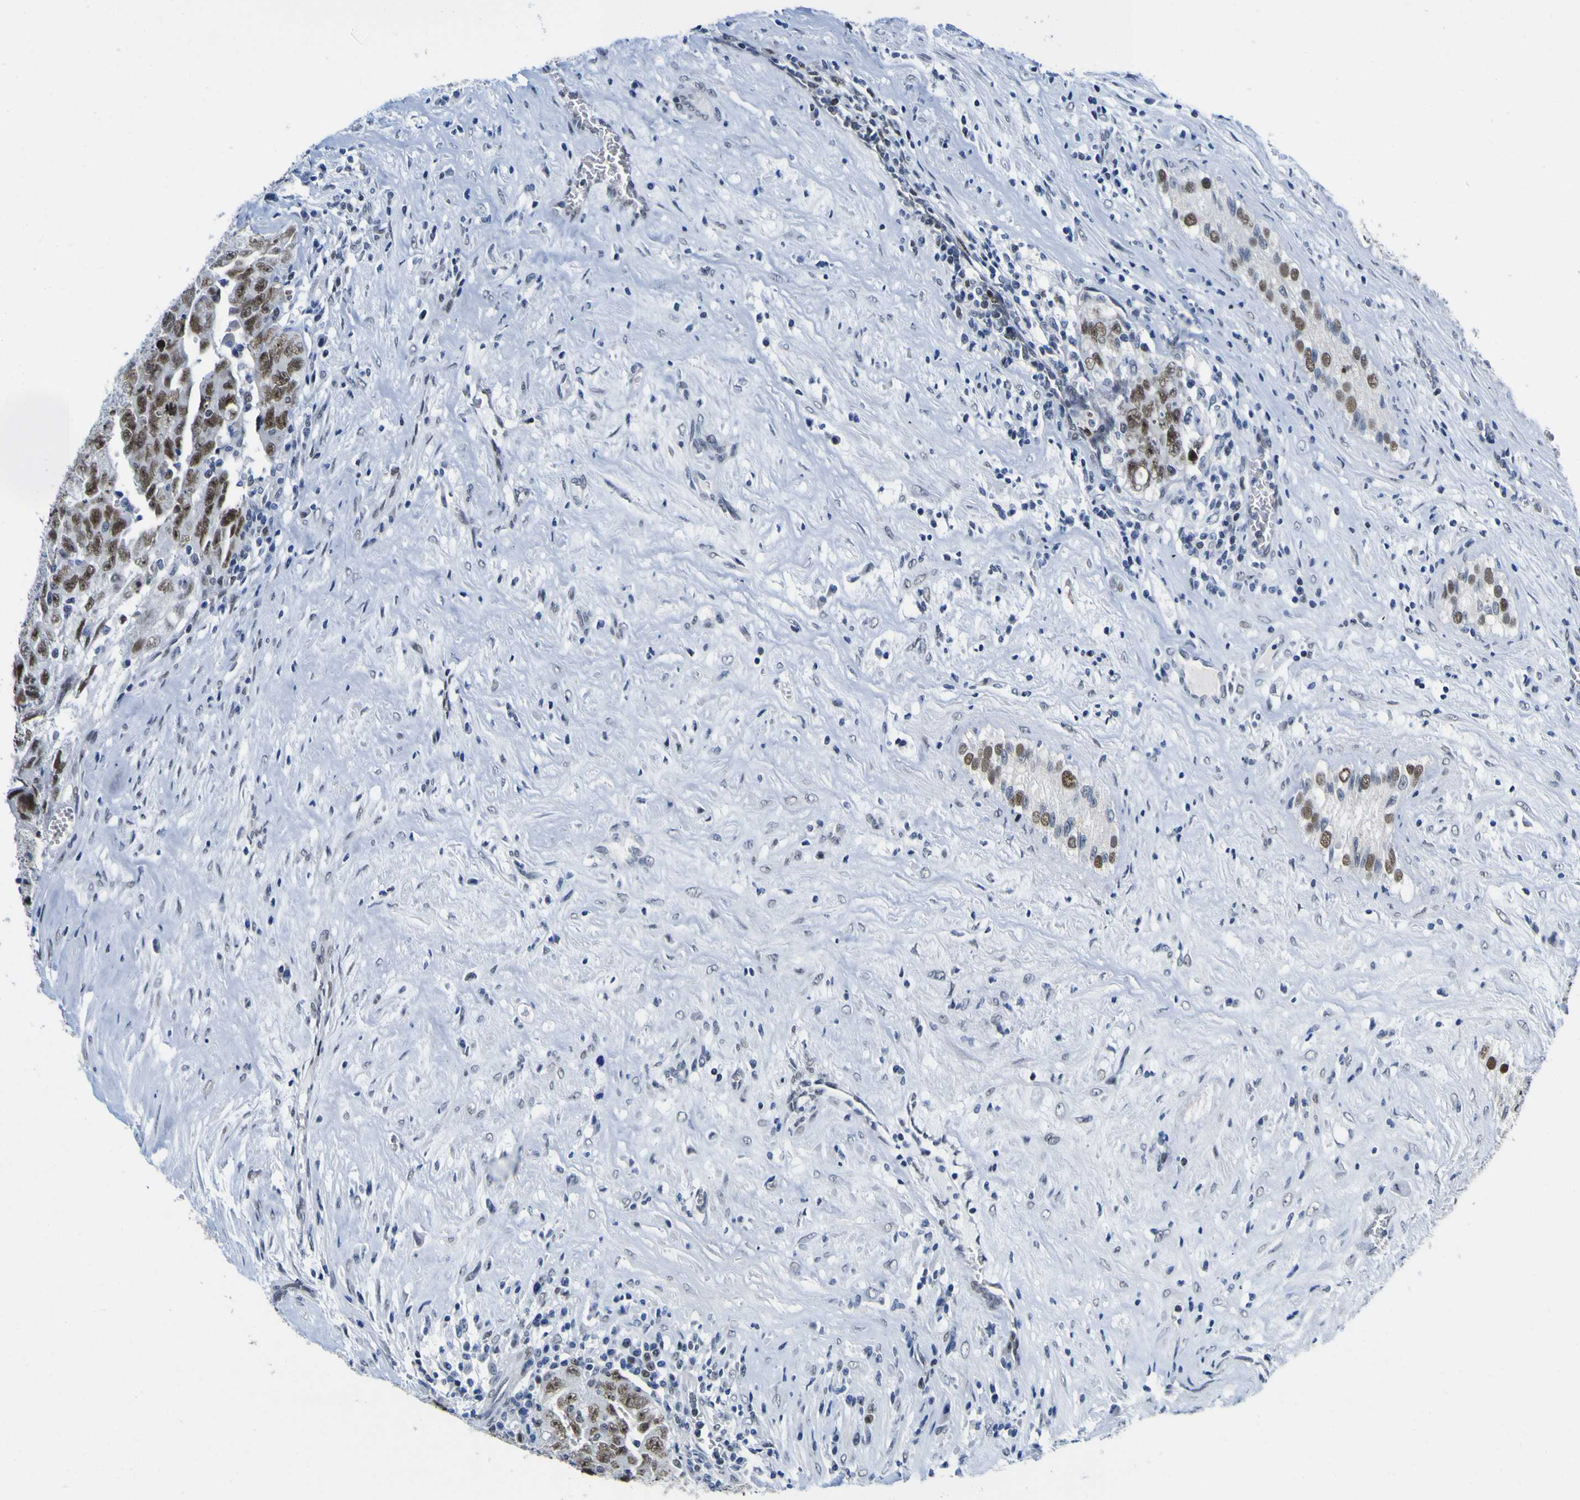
{"staining": {"intensity": "moderate", "quantity": ">75%", "location": "nuclear"}, "tissue": "testis cancer", "cell_type": "Tumor cells", "image_type": "cancer", "snomed": [{"axis": "morphology", "description": "Carcinoma, Embryonal, NOS"}, {"axis": "topography", "description": "Testis"}], "caption": "Brown immunohistochemical staining in human embryonal carcinoma (testis) demonstrates moderate nuclear expression in about >75% of tumor cells.", "gene": "MBD3", "patient": {"sex": "male", "age": 28}}